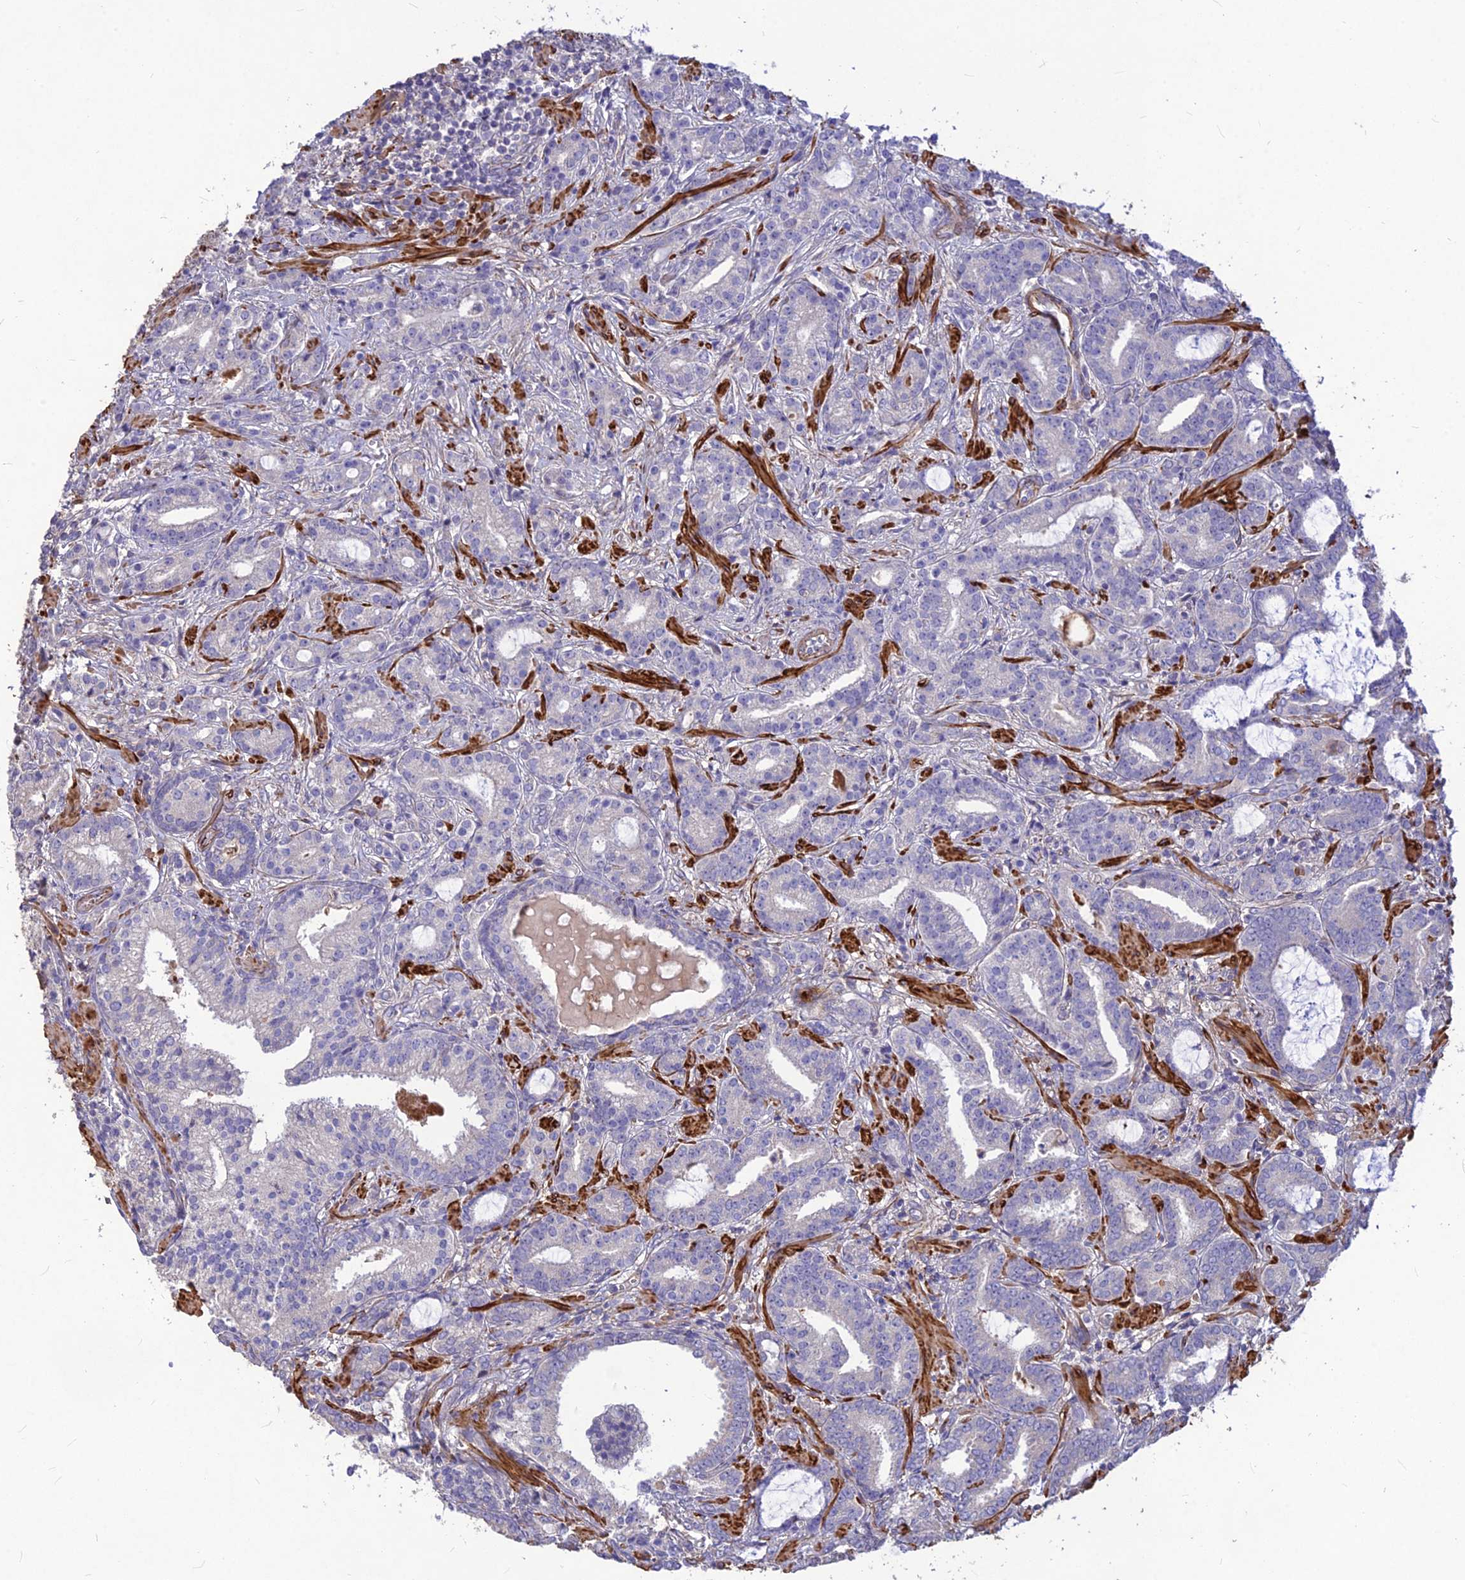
{"staining": {"intensity": "negative", "quantity": "none", "location": "none"}, "tissue": "prostate cancer", "cell_type": "Tumor cells", "image_type": "cancer", "snomed": [{"axis": "morphology", "description": "Adenocarcinoma, High grade"}, {"axis": "topography", "description": "Prostate and seminal vesicle, NOS"}], "caption": "There is no significant expression in tumor cells of prostate cancer (high-grade adenocarcinoma). (DAB IHC, high magnification).", "gene": "CLUH", "patient": {"sex": "male", "age": 67}}